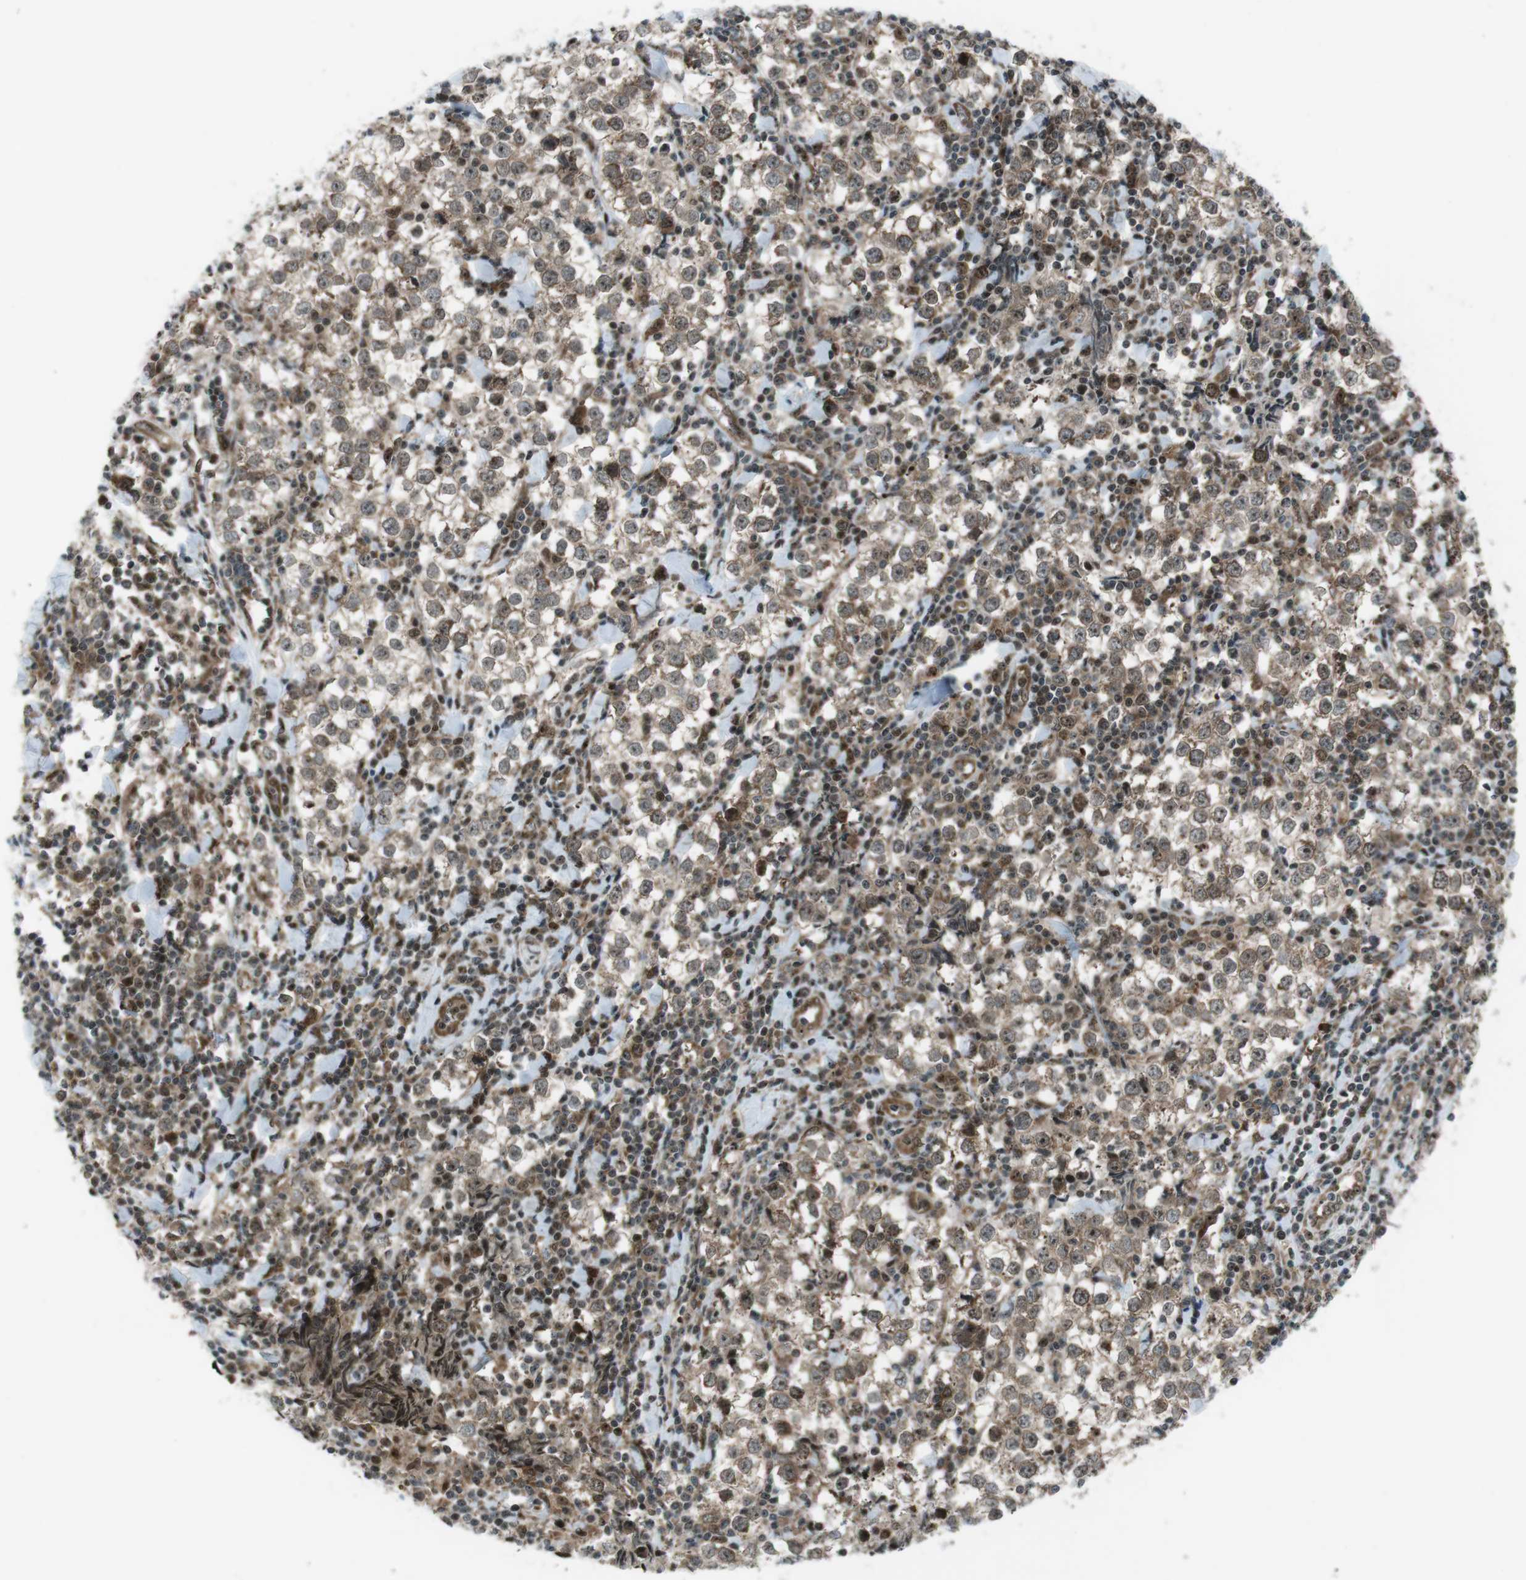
{"staining": {"intensity": "weak", "quantity": ">75%", "location": "cytoplasmic/membranous"}, "tissue": "testis cancer", "cell_type": "Tumor cells", "image_type": "cancer", "snomed": [{"axis": "morphology", "description": "Seminoma, NOS"}, {"axis": "morphology", "description": "Carcinoma, Embryonal, NOS"}, {"axis": "topography", "description": "Testis"}], "caption": "Weak cytoplasmic/membranous protein staining is seen in approximately >75% of tumor cells in testis cancer (seminoma). Nuclei are stained in blue.", "gene": "CSNK1D", "patient": {"sex": "male", "age": 36}}